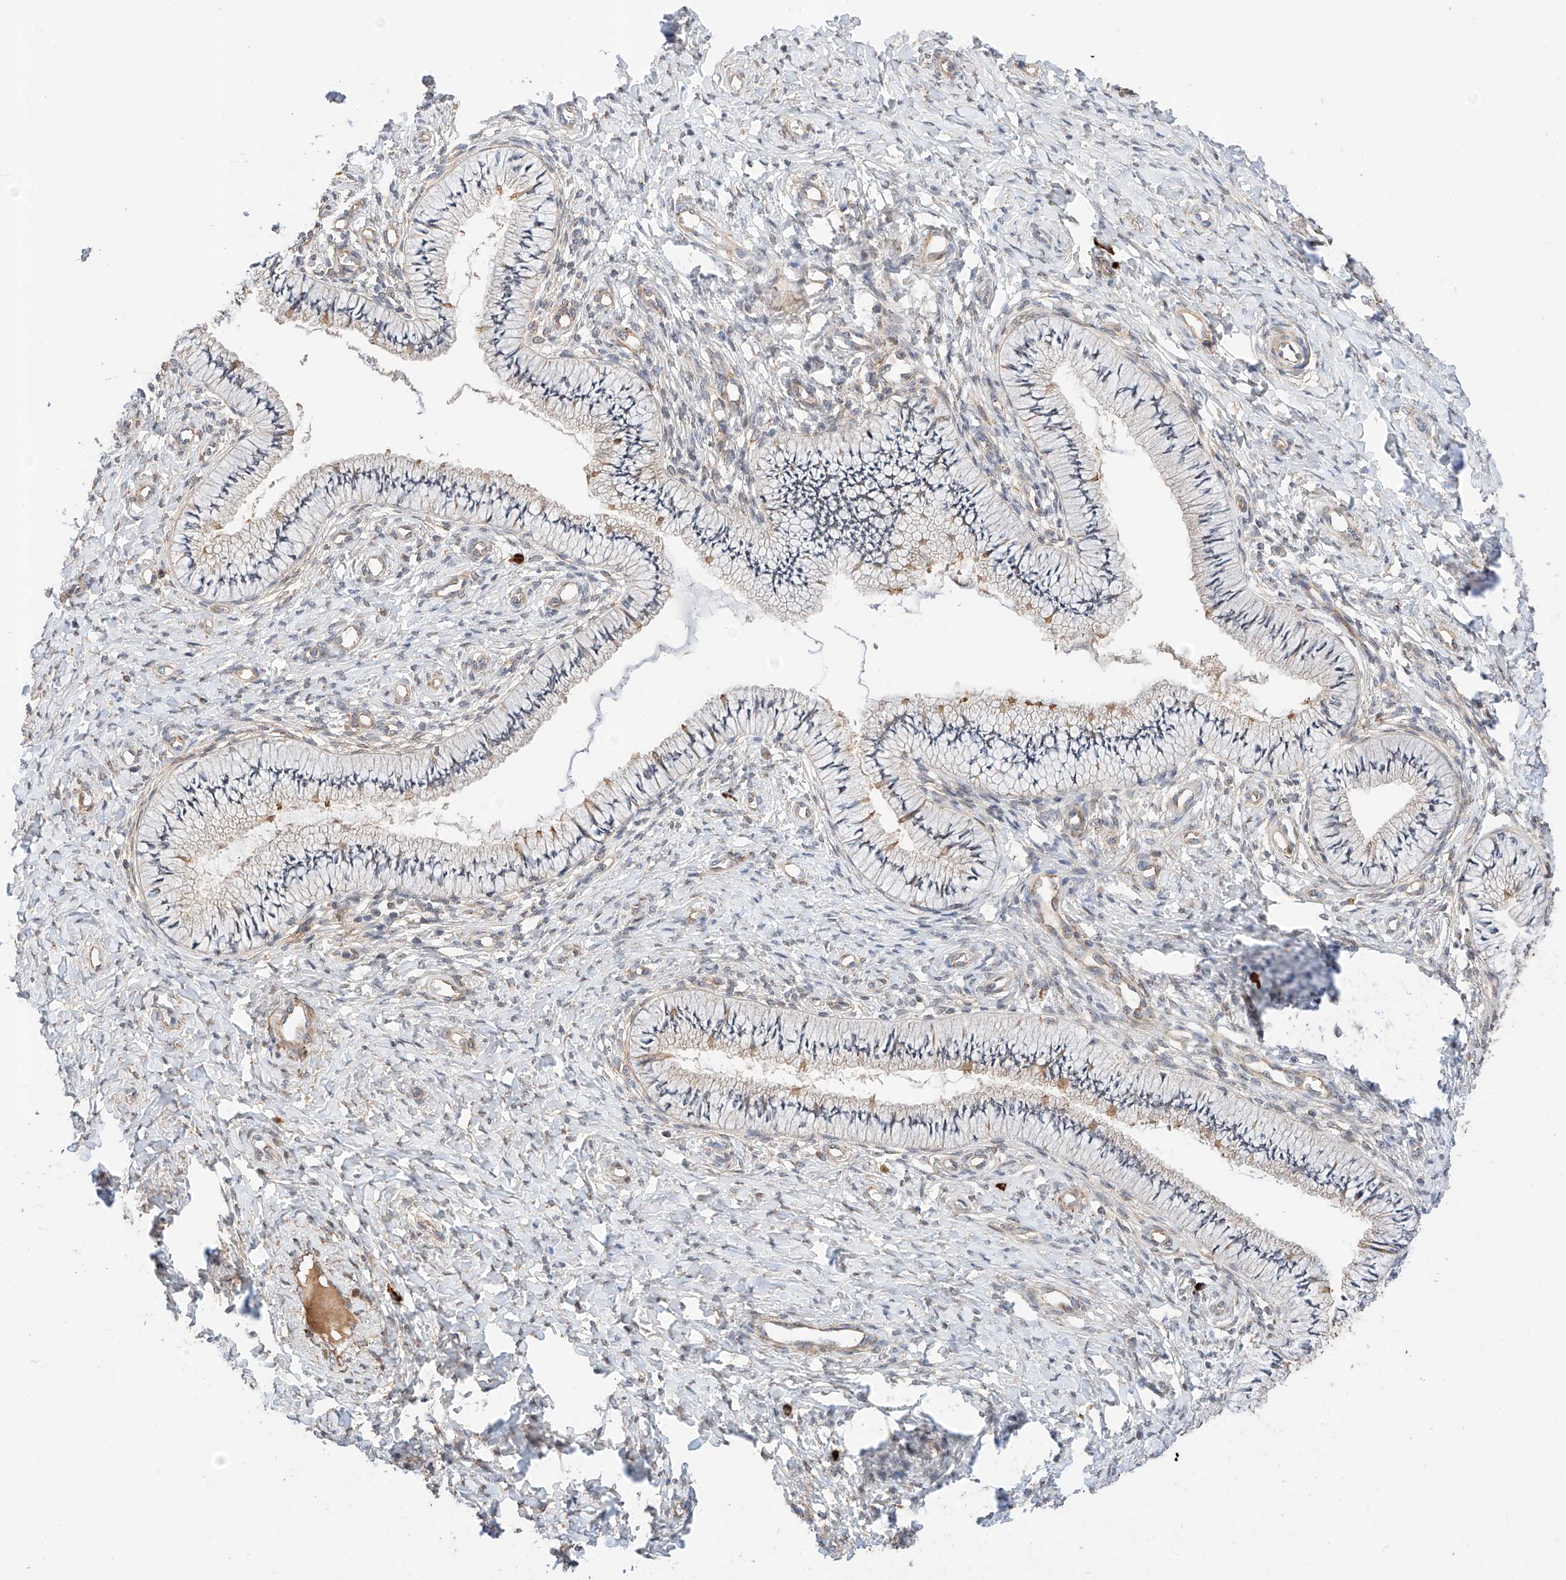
{"staining": {"intensity": "moderate", "quantity": "25%-75%", "location": "cytoplasmic/membranous"}, "tissue": "cervix", "cell_type": "Glandular cells", "image_type": "normal", "snomed": [{"axis": "morphology", "description": "Normal tissue, NOS"}, {"axis": "topography", "description": "Cervix"}], "caption": "Protein staining of unremarkable cervix exhibits moderate cytoplasmic/membranous staining in about 25%-75% of glandular cells.", "gene": "RAB23", "patient": {"sex": "female", "age": 36}}